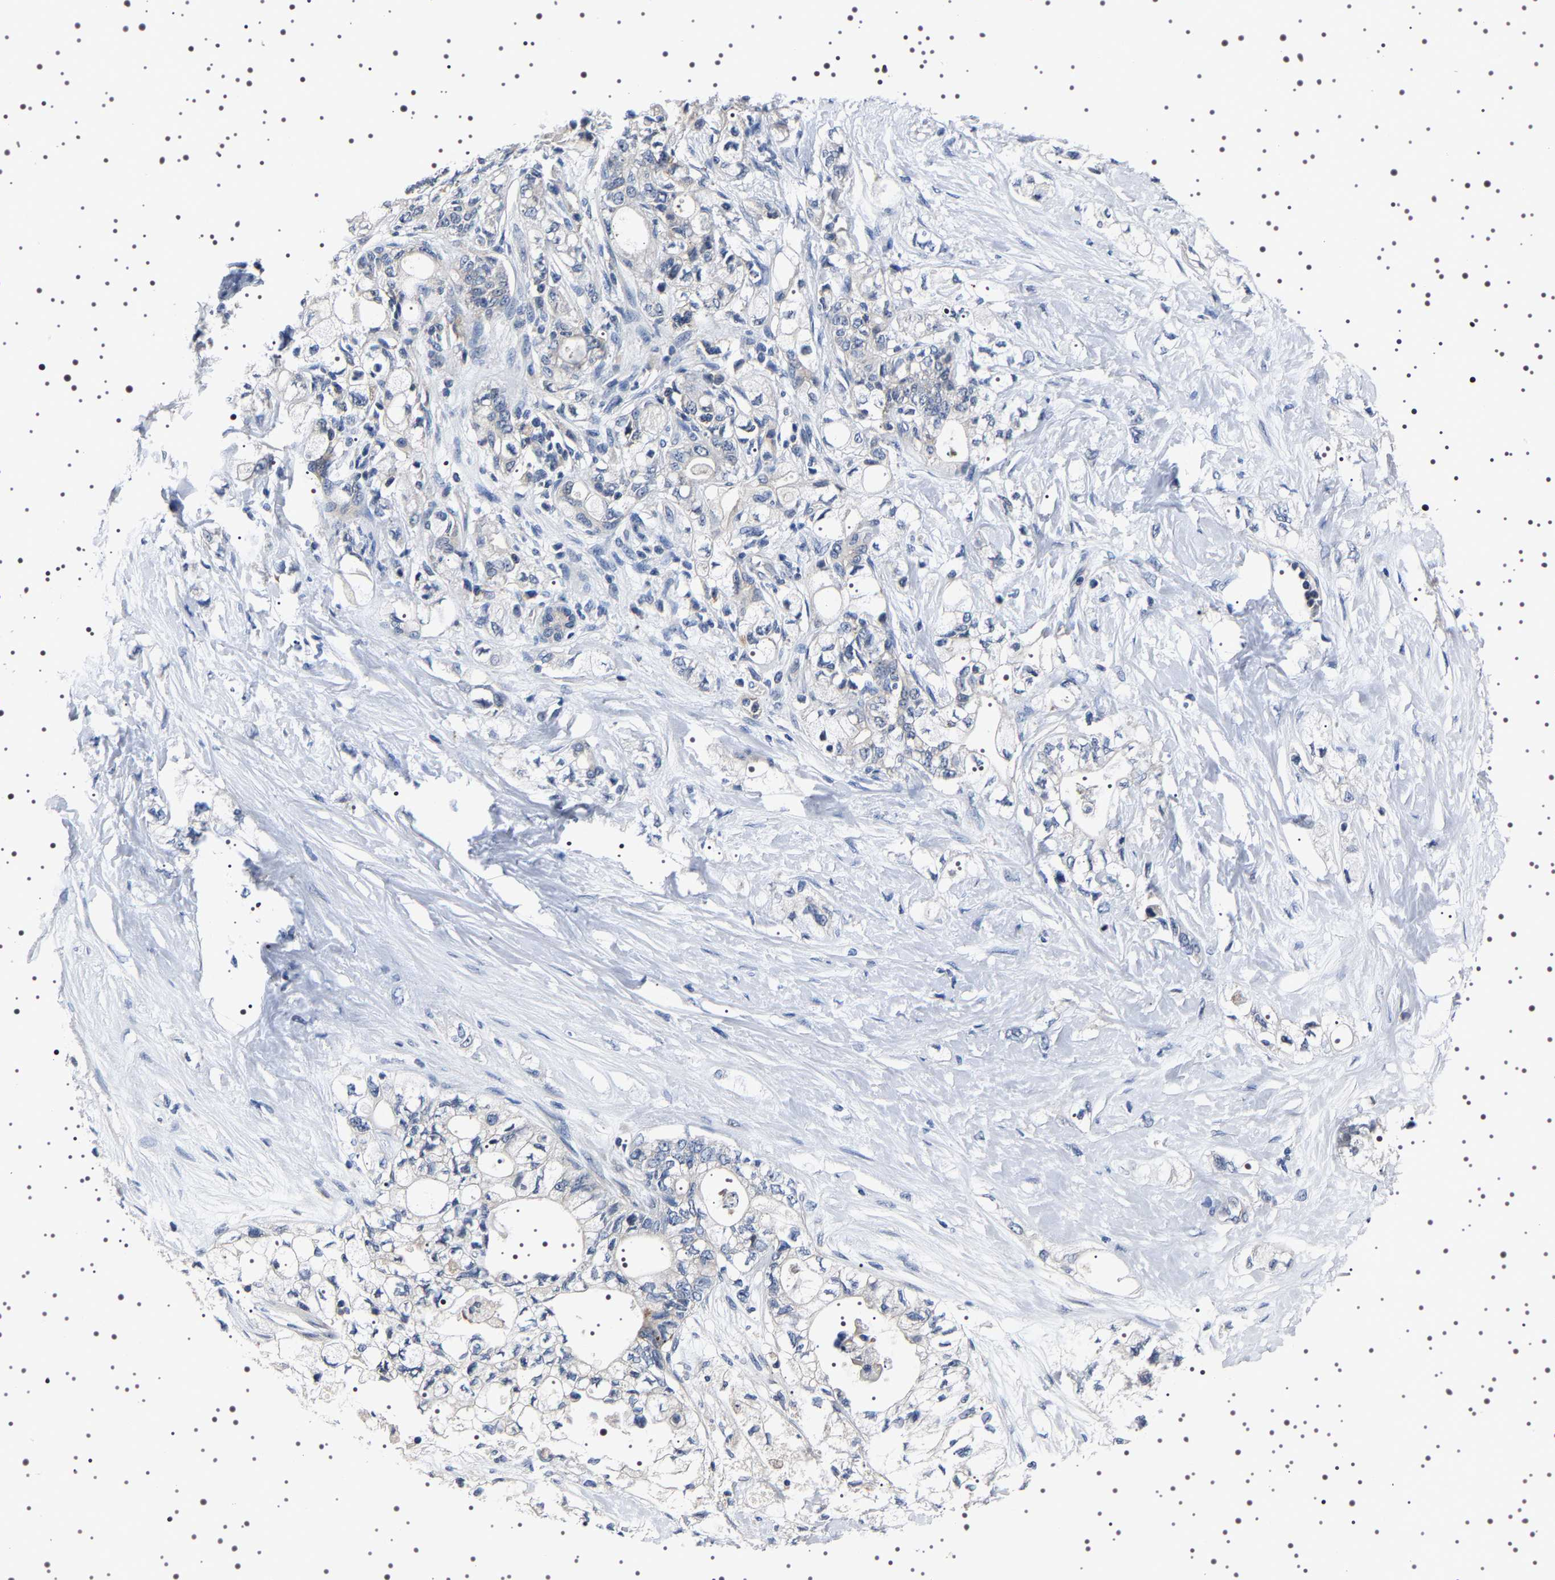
{"staining": {"intensity": "negative", "quantity": "none", "location": "none"}, "tissue": "pancreatic cancer", "cell_type": "Tumor cells", "image_type": "cancer", "snomed": [{"axis": "morphology", "description": "Adenocarcinoma, NOS"}, {"axis": "topography", "description": "Pancreas"}], "caption": "IHC image of human pancreatic cancer (adenocarcinoma) stained for a protein (brown), which exhibits no expression in tumor cells. (DAB IHC with hematoxylin counter stain).", "gene": "TARBP1", "patient": {"sex": "male", "age": 70}}